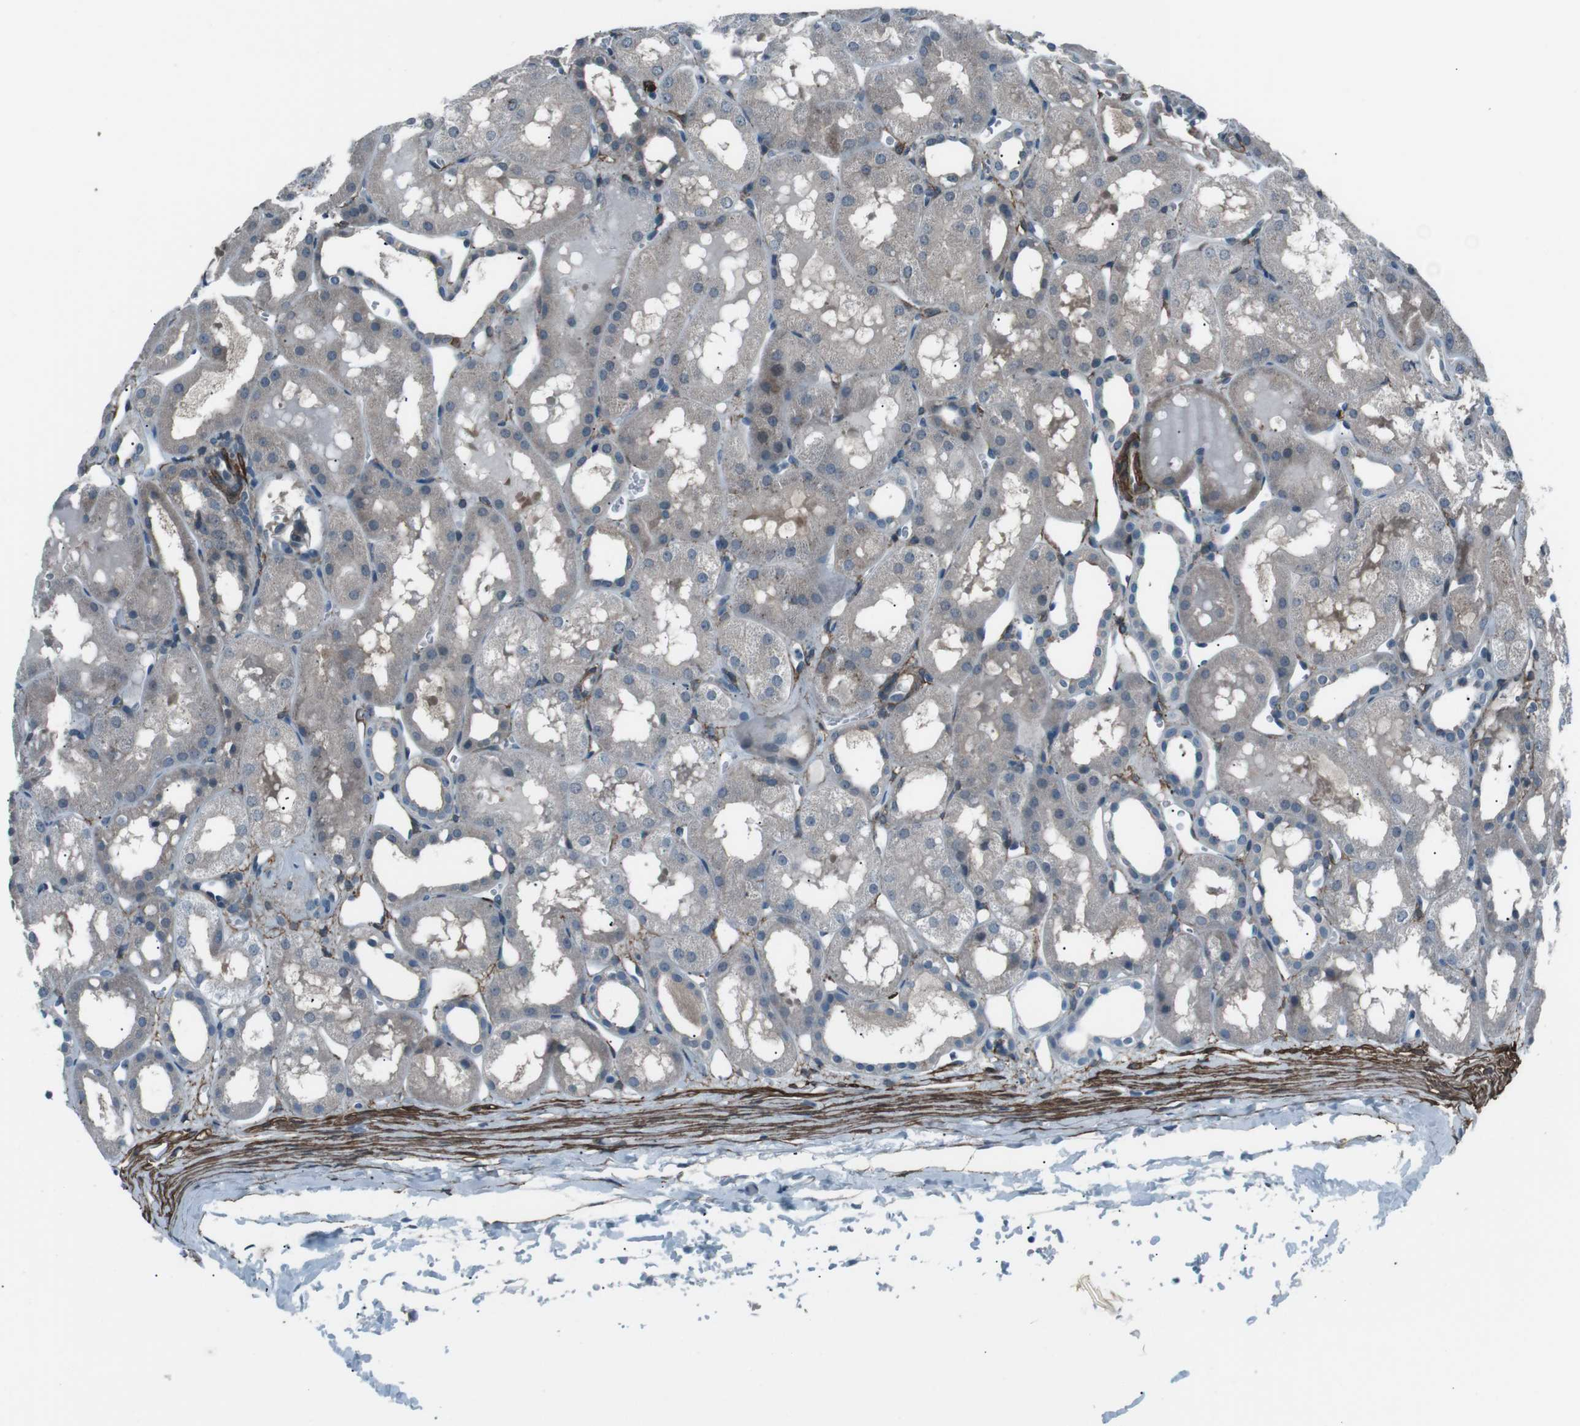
{"staining": {"intensity": "negative", "quantity": "none", "location": "none"}, "tissue": "kidney", "cell_type": "Cells in glomeruli", "image_type": "normal", "snomed": [{"axis": "morphology", "description": "Normal tissue, NOS"}, {"axis": "topography", "description": "Kidney"}, {"axis": "topography", "description": "Urinary bladder"}], "caption": "IHC image of normal kidney stained for a protein (brown), which demonstrates no expression in cells in glomeruli. Brightfield microscopy of immunohistochemistry stained with DAB (3,3'-diaminobenzidine) (brown) and hematoxylin (blue), captured at high magnification.", "gene": "PDLIM5", "patient": {"sex": "male", "age": 16}}